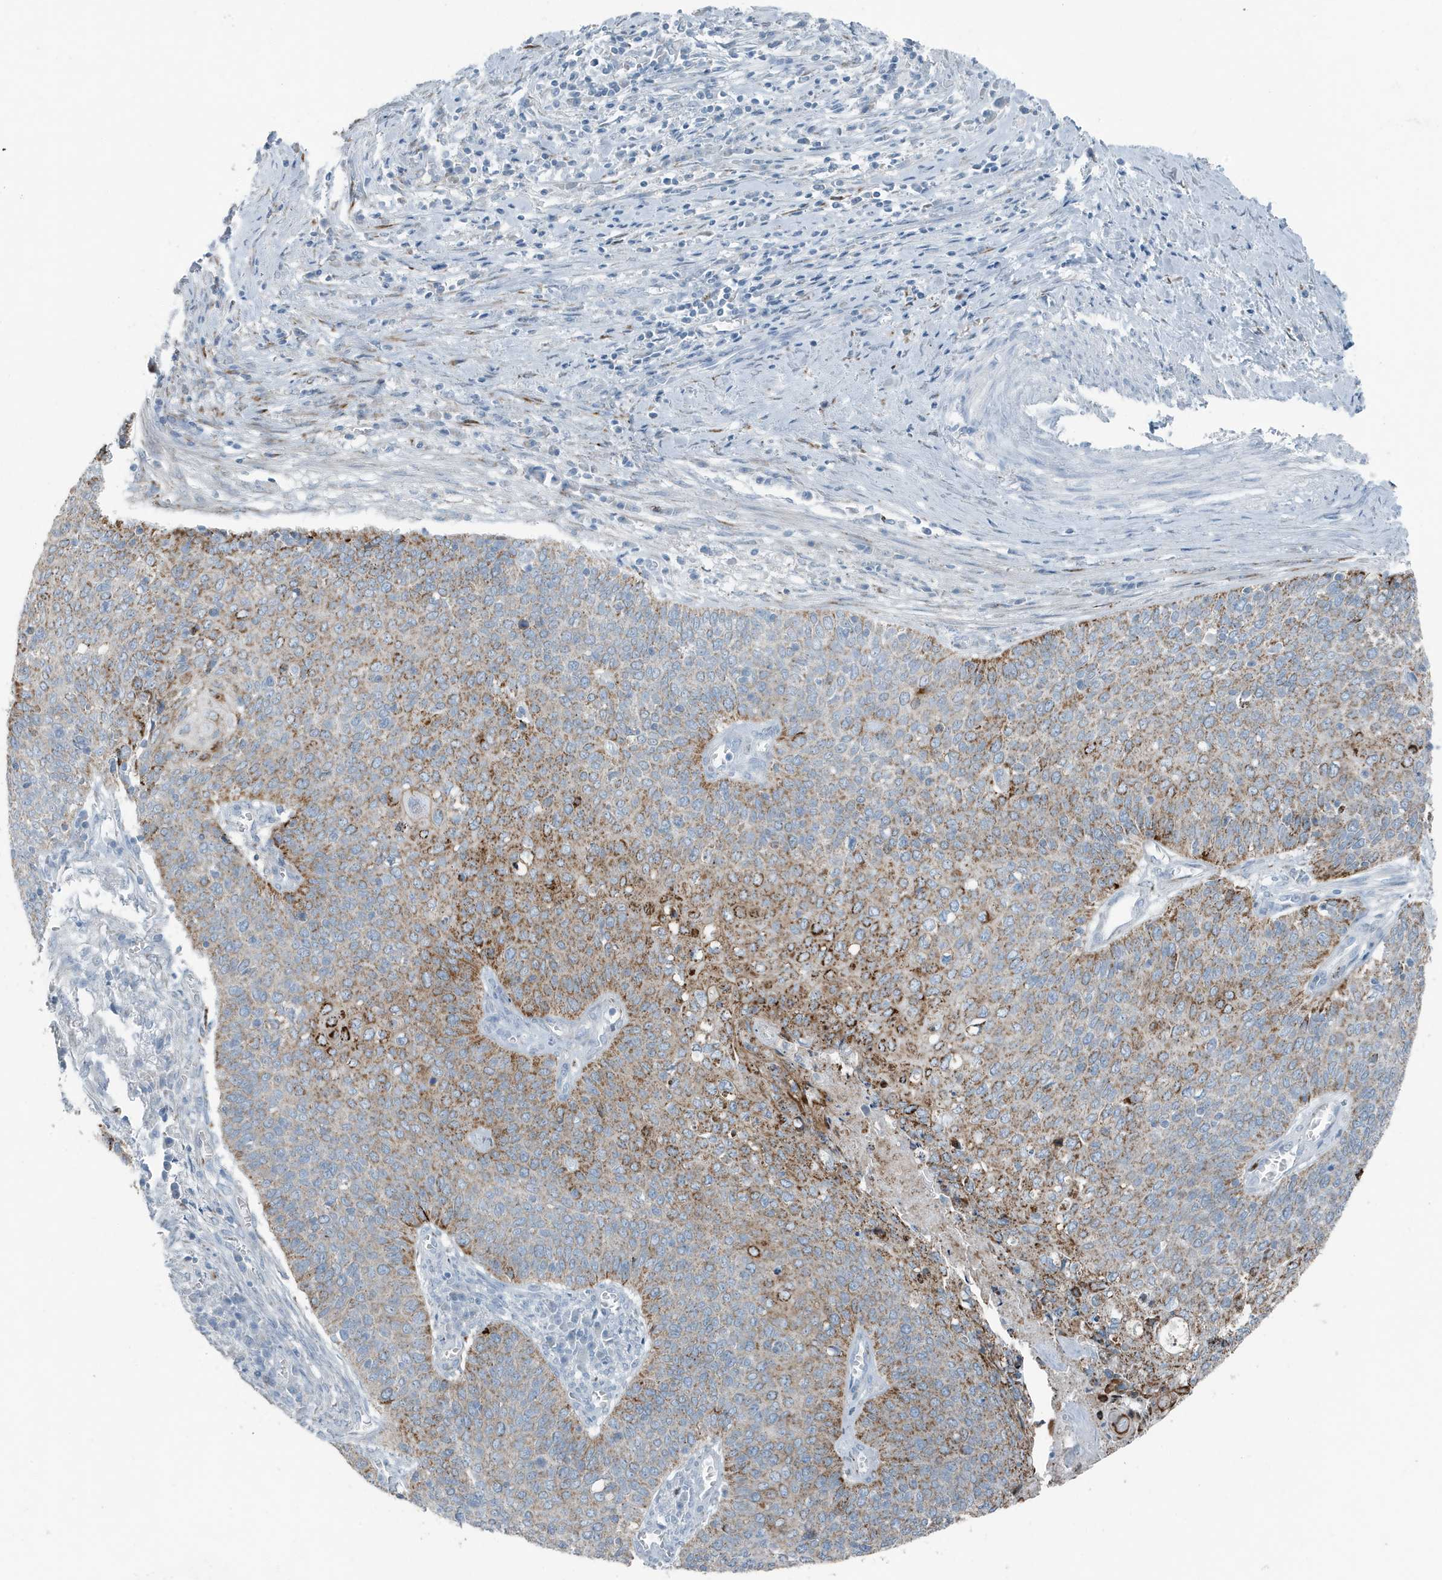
{"staining": {"intensity": "moderate", "quantity": "25%-75%", "location": "cytoplasmic/membranous"}, "tissue": "cervical cancer", "cell_type": "Tumor cells", "image_type": "cancer", "snomed": [{"axis": "morphology", "description": "Squamous cell carcinoma, NOS"}, {"axis": "topography", "description": "Cervix"}], "caption": "Protein expression by immunohistochemistry shows moderate cytoplasmic/membranous positivity in about 25%-75% of tumor cells in squamous cell carcinoma (cervical). The staining was performed using DAB, with brown indicating positive protein expression. Nuclei are stained blue with hematoxylin.", "gene": "FAM162A", "patient": {"sex": "female", "age": 39}}